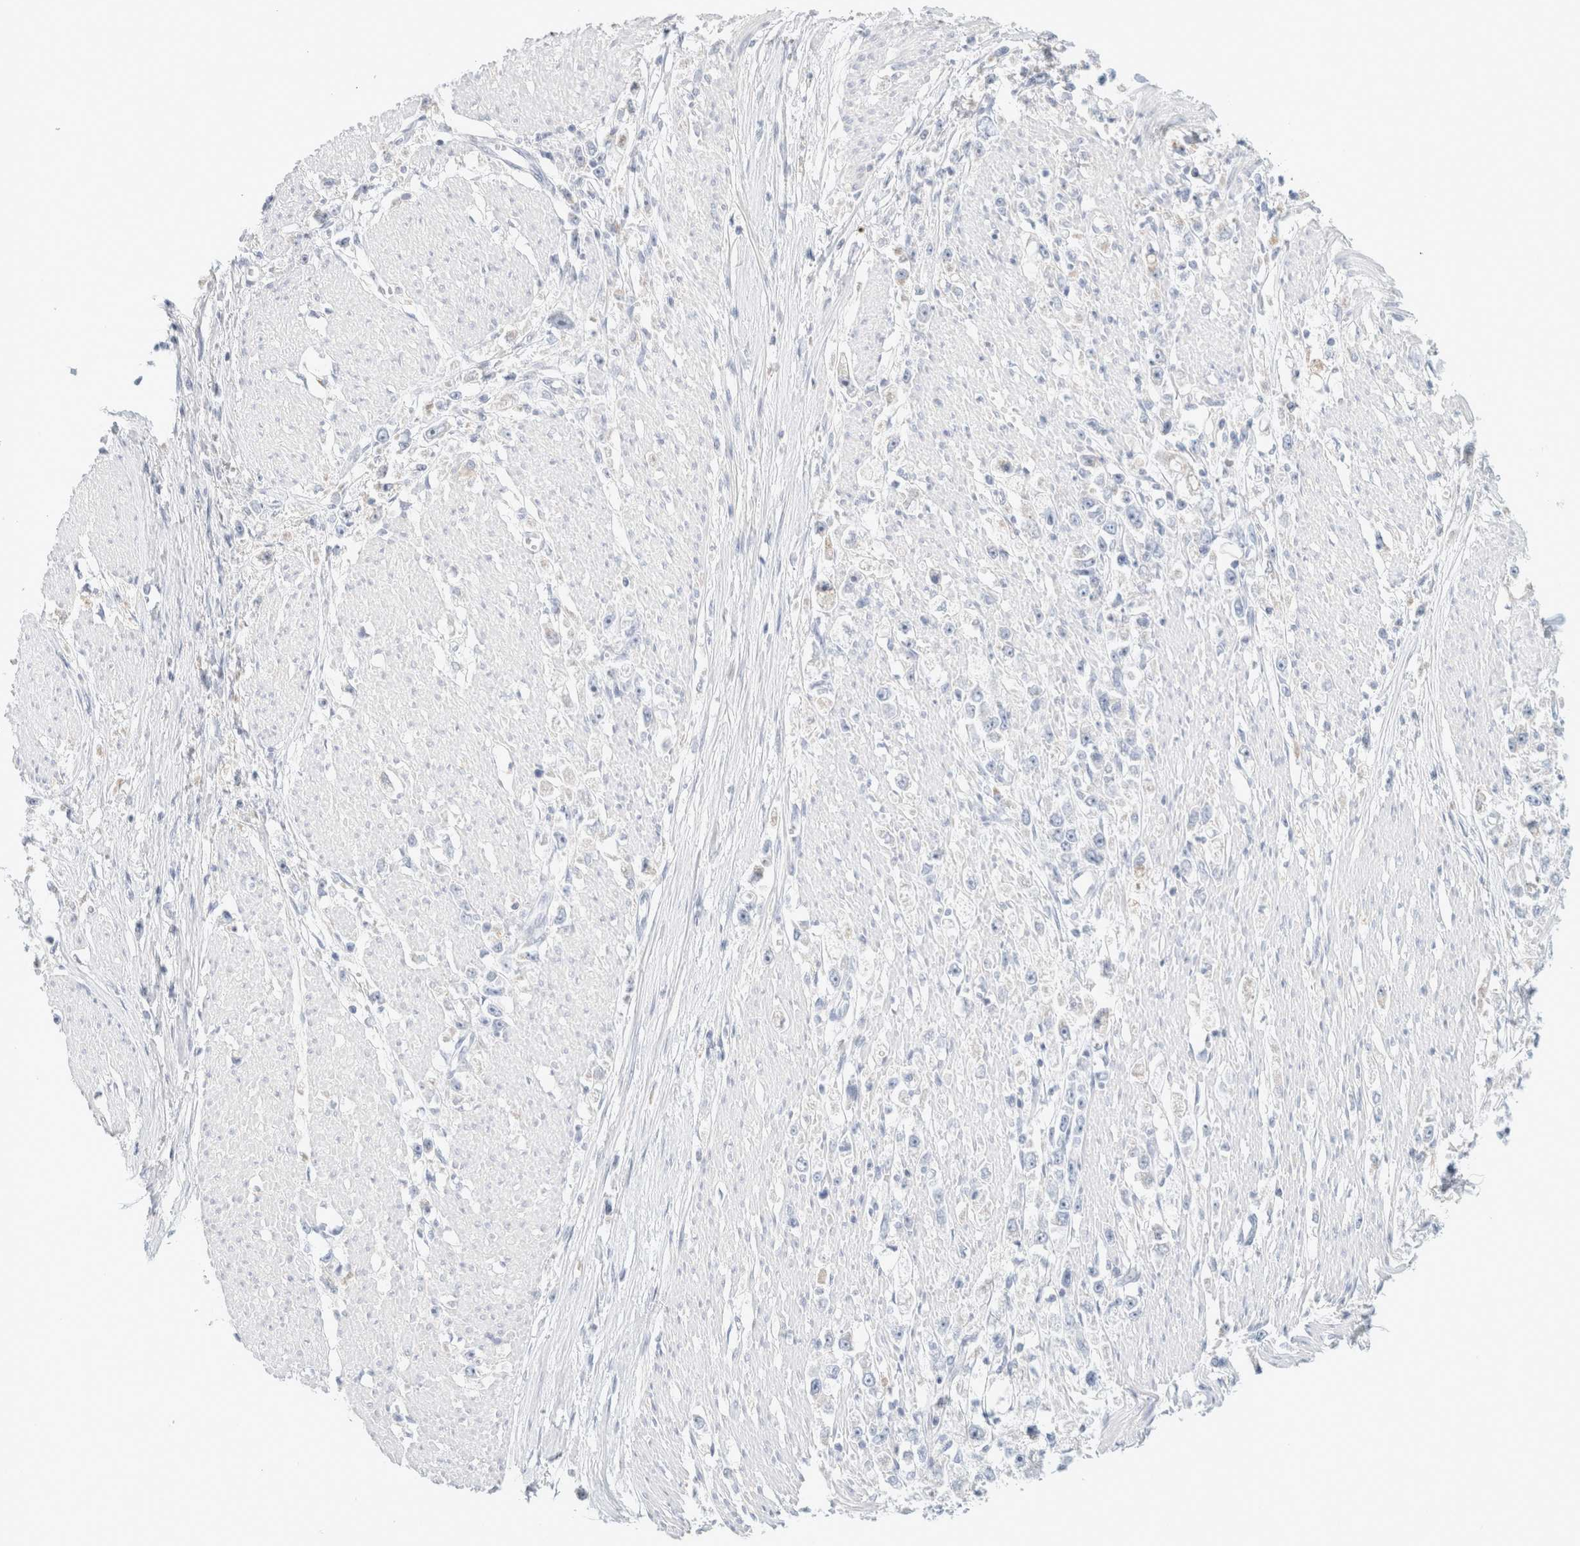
{"staining": {"intensity": "negative", "quantity": "none", "location": "none"}, "tissue": "stomach cancer", "cell_type": "Tumor cells", "image_type": "cancer", "snomed": [{"axis": "morphology", "description": "Adenocarcinoma, NOS"}, {"axis": "topography", "description": "Stomach"}], "caption": "IHC of human stomach adenocarcinoma exhibits no positivity in tumor cells. The staining was performed using DAB to visualize the protein expression in brown, while the nuclei were stained in blue with hematoxylin (Magnification: 20x).", "gene": "HEXD", "patient": {"sex": "female", "age": 59}}